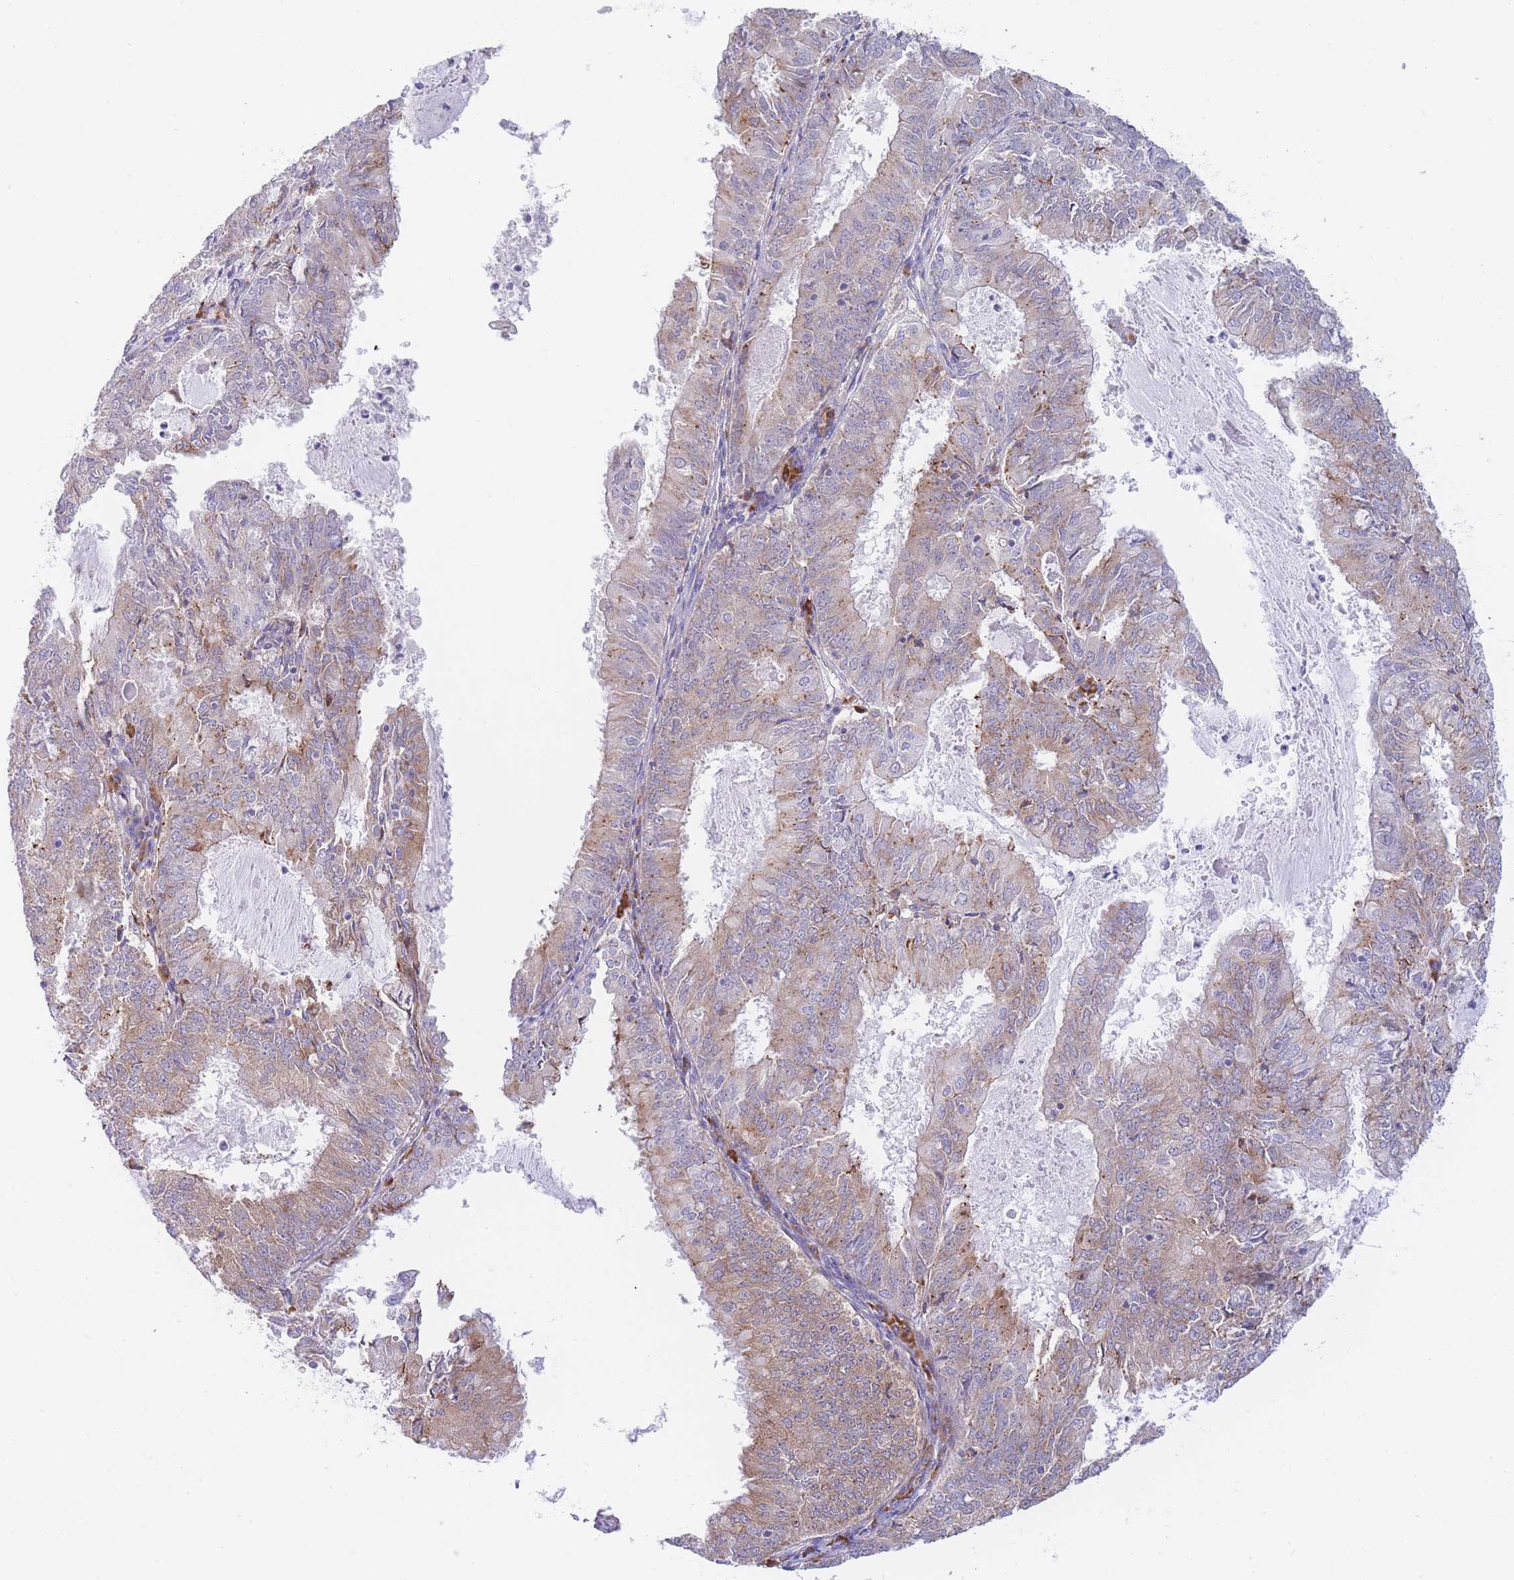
{"staining": {"intensity": "moderate", "quantity": ">75%", "location": "cytoplasmic/membranous"}, "tissue": "endometrial cancer", "cell_type": "Tumor cells", "image_type": "cancer", "snomed": [{"axis": "morphology", "description": "Adenocarcinoma, NOS"}, {"axis": "topography", "description": "Endometrium"}], "caption": "Approximately >75% of tumor cells in endometrial adenocarcinoma show moderate cytoplasmic/membranous protein staining as visualized by brown immunohistochemical staining.", "gene": "ZNF510", "patient": {"sex": "female", "age": 57}}